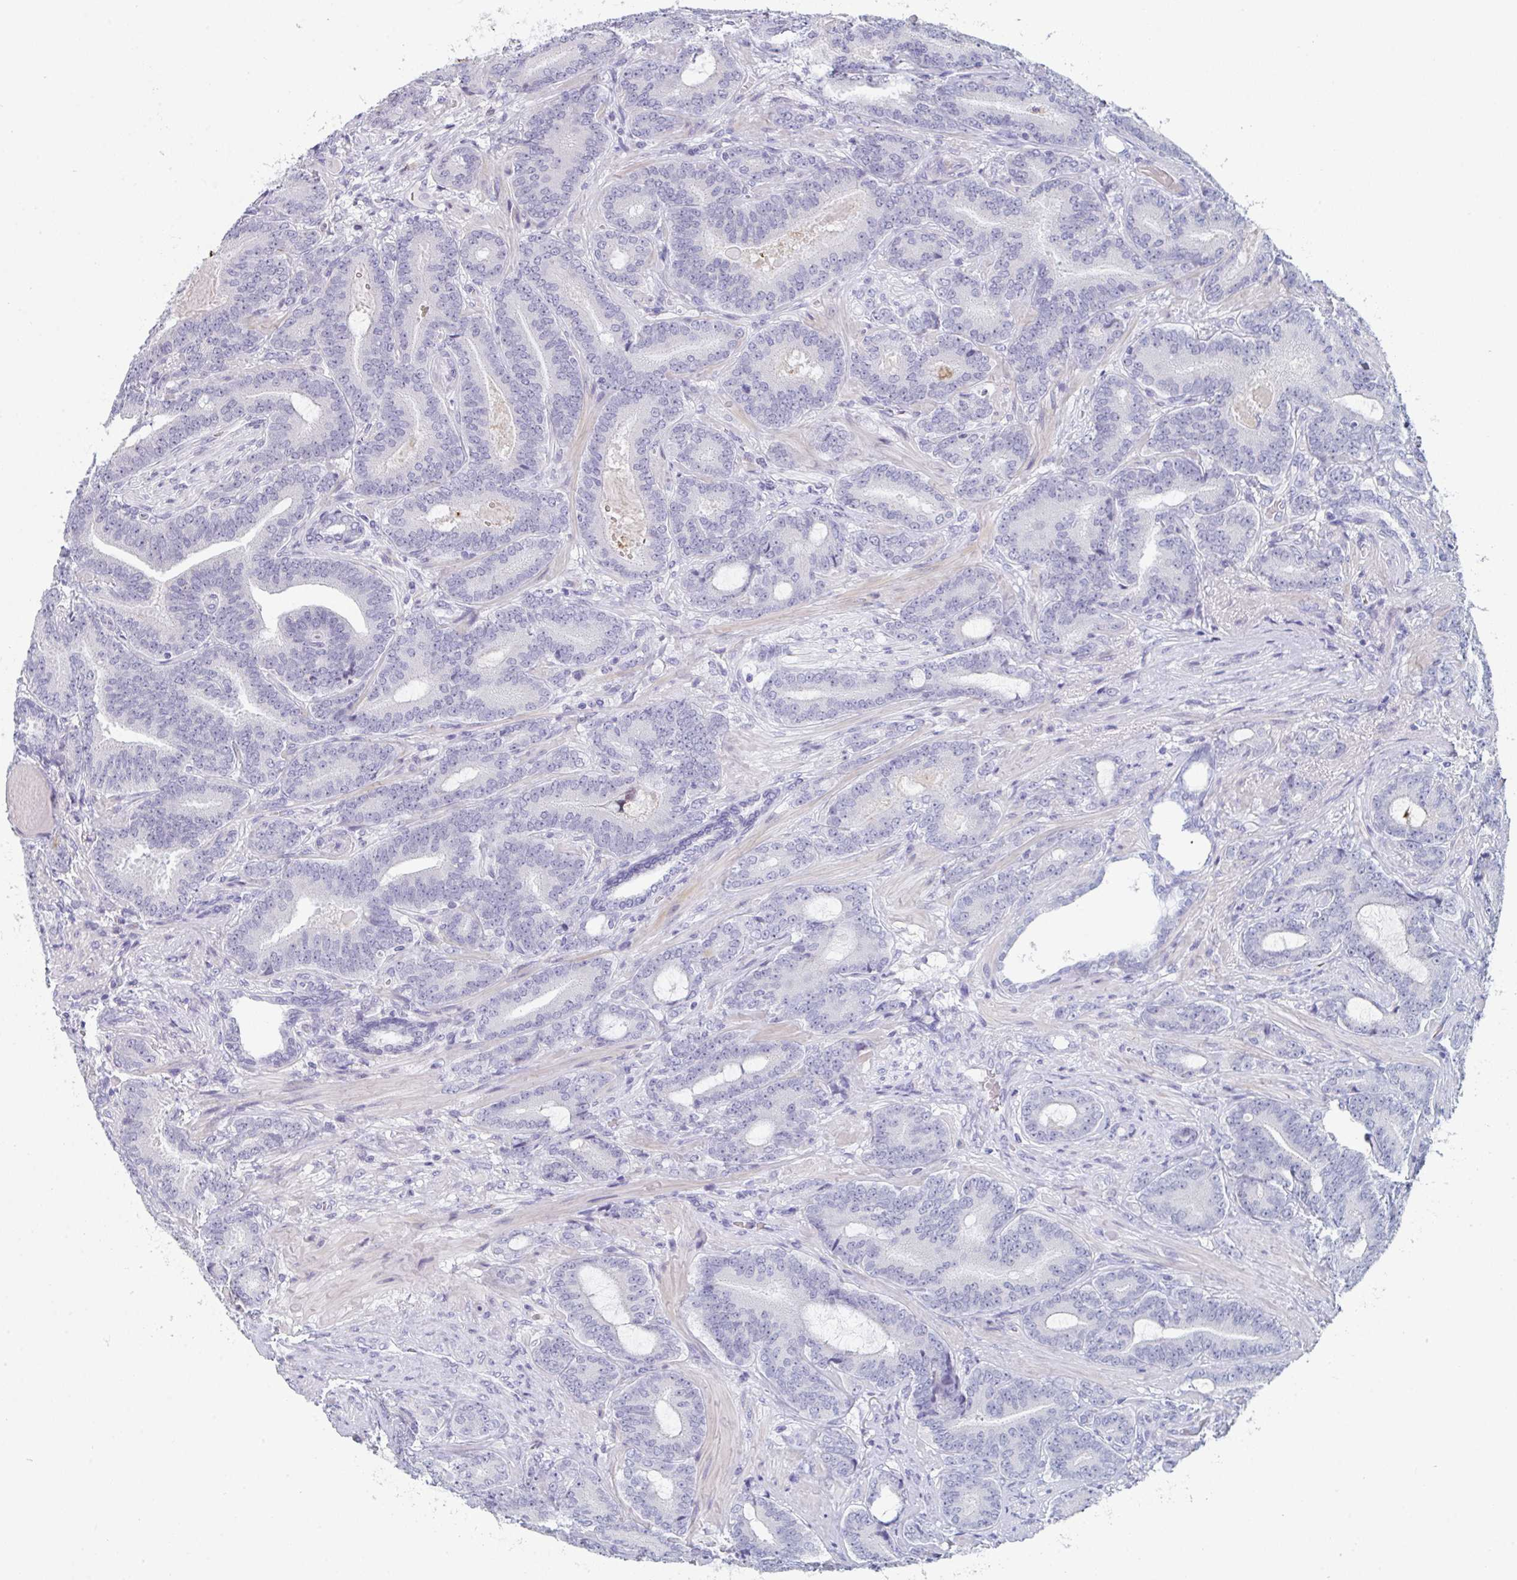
{"staining": {"intensity": "negative", "quantity": "none", "location": "none"}, "tissue": "prostate cancer", "cell_type": "Tumor cells", "image_type": "cancer", "snomed": [{"axis": "morphology", "description": "Adenocarcinoma, High grade"}, {"axis": "topography", "description": "Prostate"}], "caption": "Tumor cells are negative for brown protein staining in high-grade adenocarcinoma (prostate).", "gene": "RUBCN", "patient": {"sex": "male", "age": 62}}